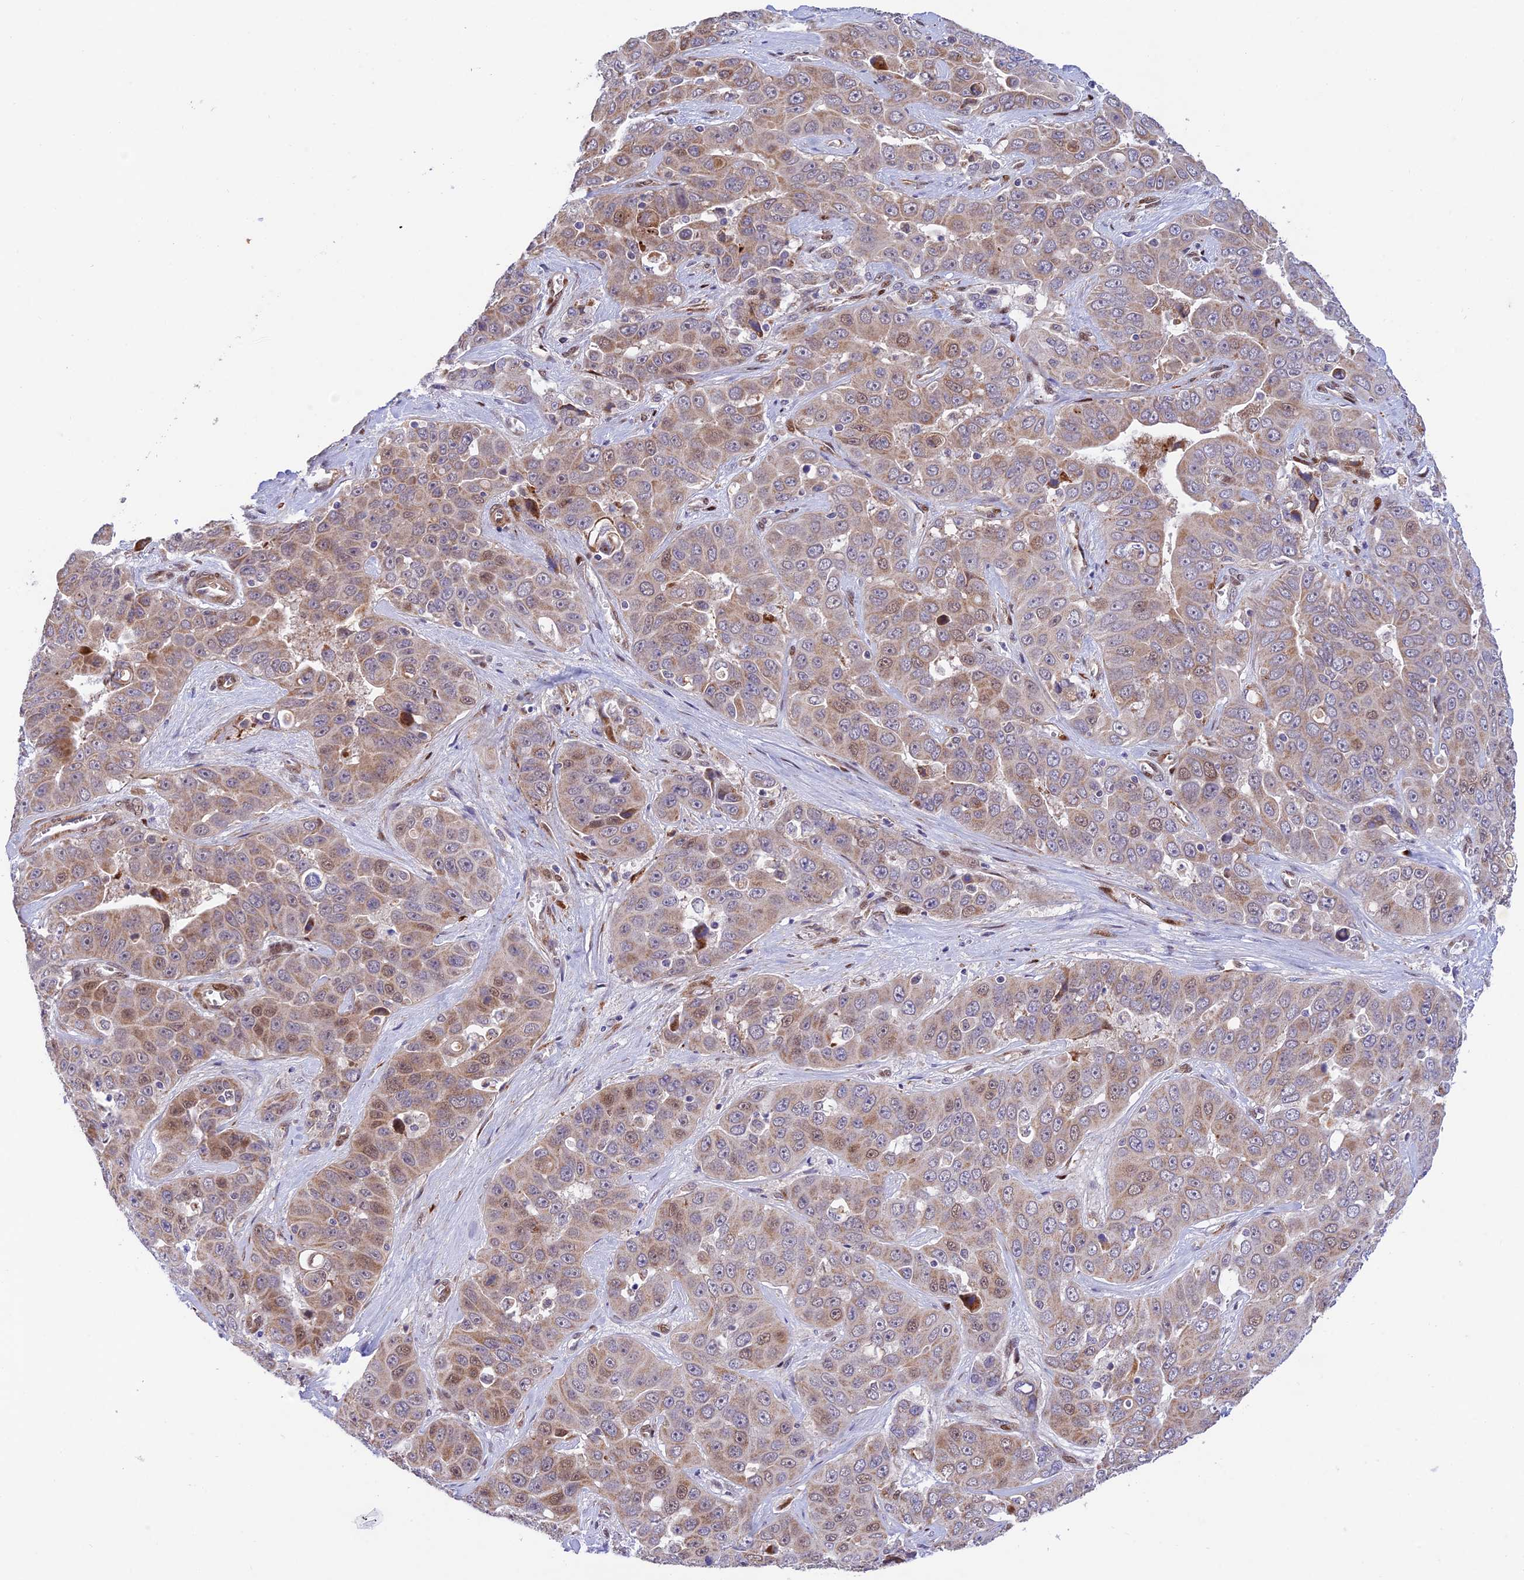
{"staining": {"intensity": "moderate", "quantity": "25%-75%", "location": "cytoplasmic/membranous,nuclear"}, "tissue": "liver cancer", "cell_type": "Tumor cells", "image_type": "cancer", "snomed": [{"axis": "morphology", "description": "Cholangiocarcinoma"}, {"axis": "topography", "description": "Liver"}], "caption": "This histopathology image exhibits immunohistochemistry (IHC) staining of liver cancer, with medium moderate cytoplasmic/membranous and nuclear positivity in approximately 25%-75% of tumor cells.", "gene": "WDR55", "patient": {"sex": "female", "age": 52}}